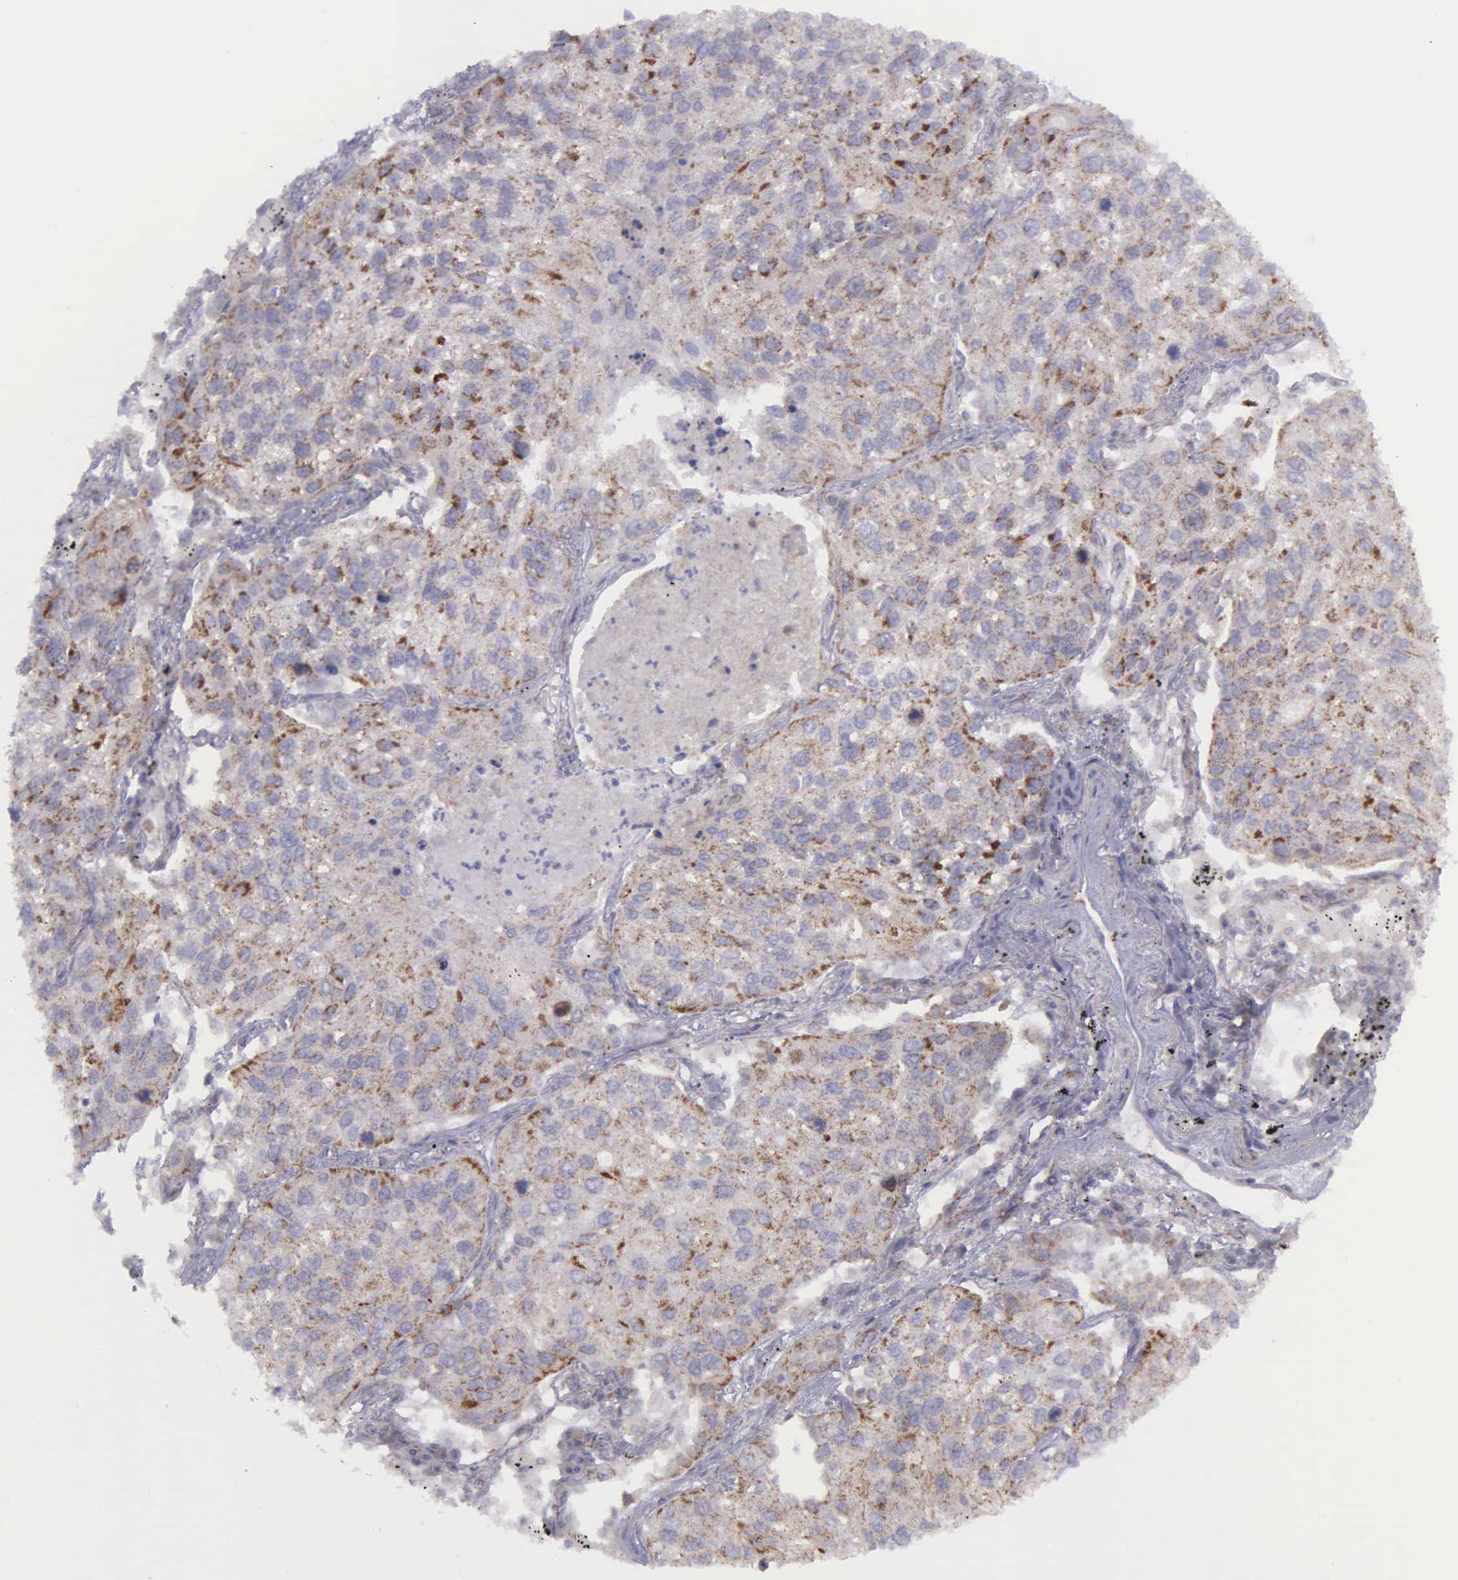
{"staining": {"intensity": "weak", "quantity": "<25%", "location": "cytoplasmic/membranous"}, "tissue": "lung cancer", "cell_type": "Tumor cells", "image_type": "cancer", "snomed": [{"axis": "morphology", "description": "Squamous cell carcinoma, NOS"}, {"axis": "topography", "description": "Lung"}], "caption": "An immunohistochemistry image of lung cancer is shown. There is no staining in tumor cells of lung cancer.", "gene": "SYNJ2BP", "patient": {"sex": "male", "age": 75}}